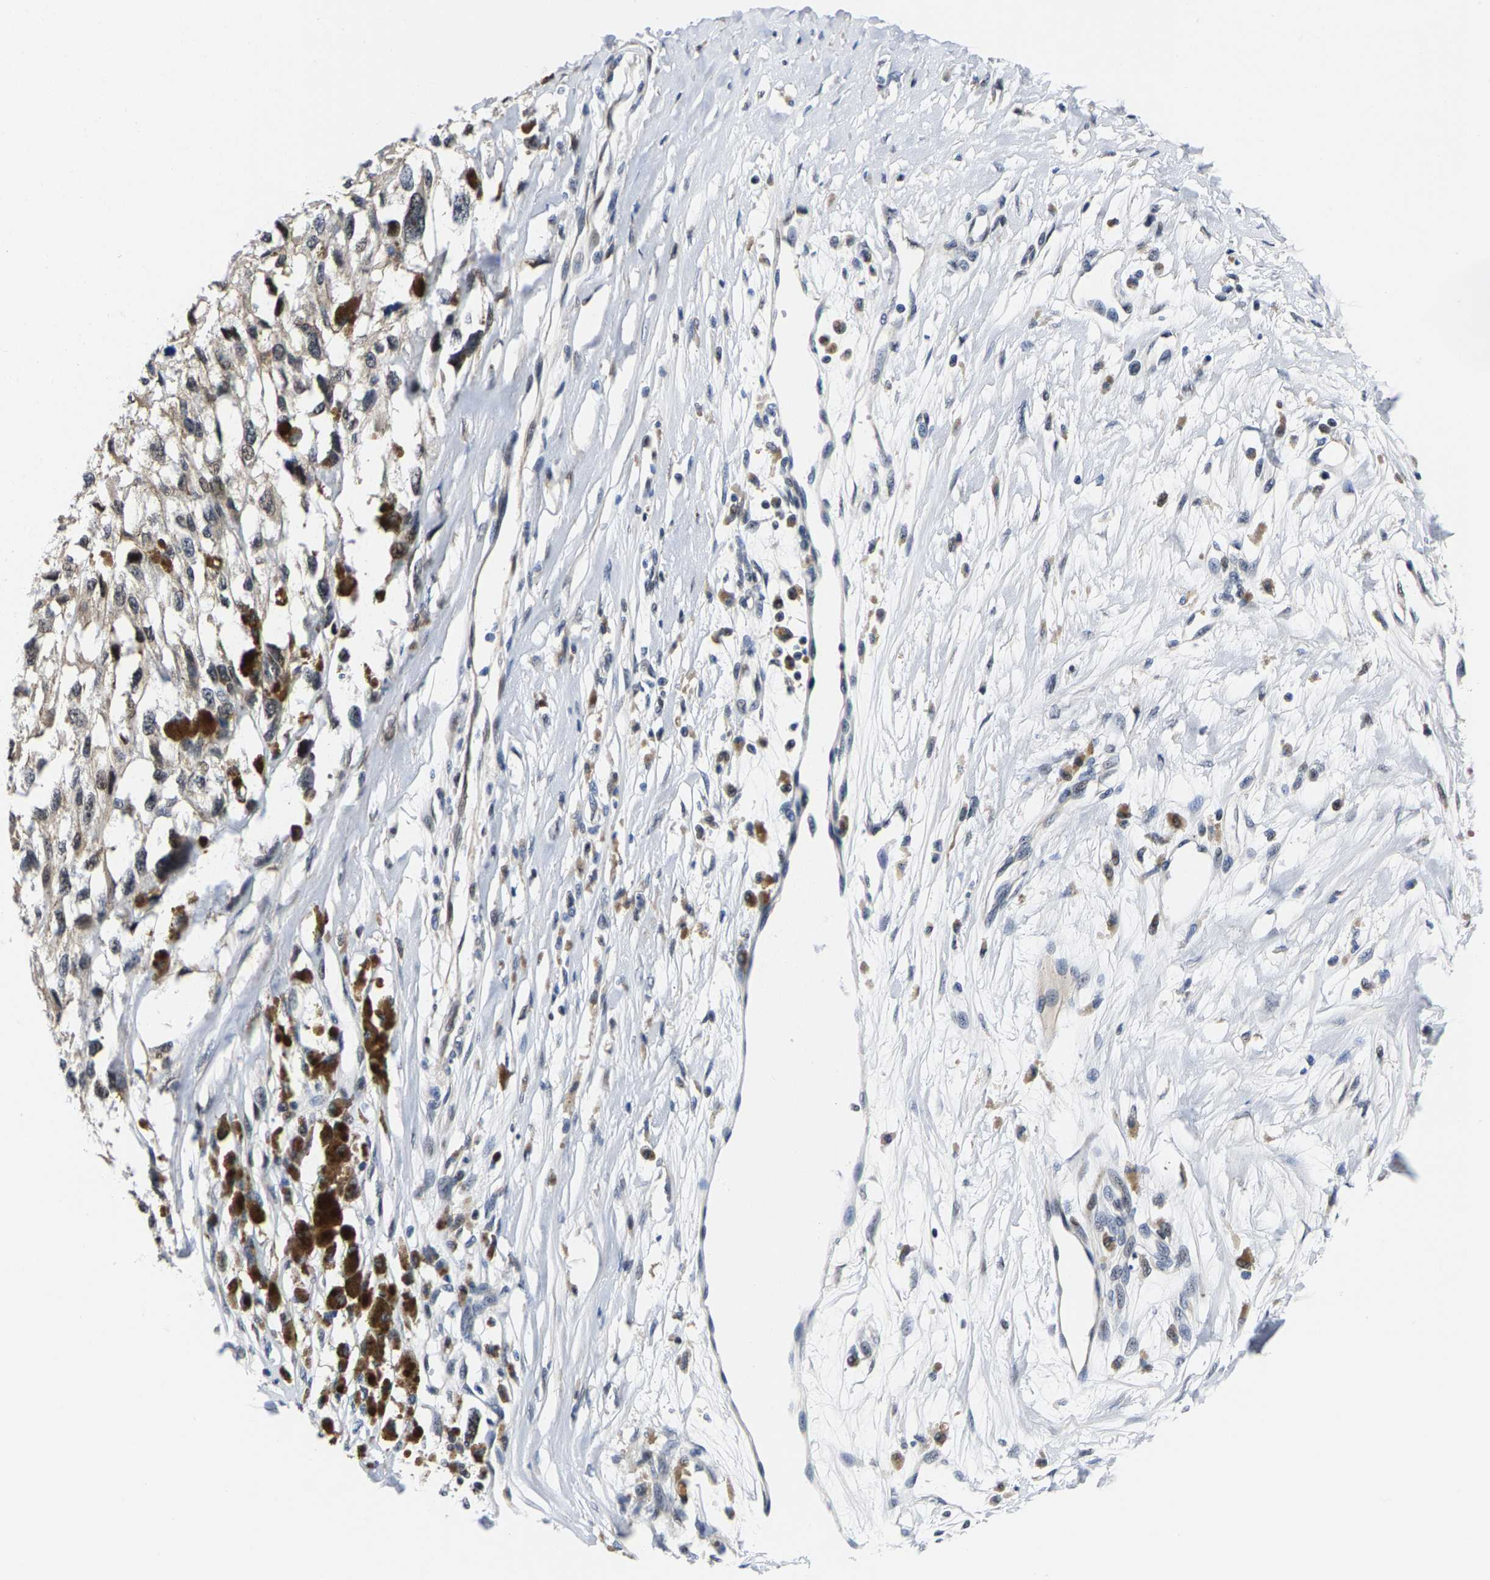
{"staining": {"intensity": "negative", "quantity": "none", "location": "none"}, "tissue": "melanoma", "cell_type": "Tumor cells", "image_type": "cancer", "snomed": [{"axis": "morphology", "description": "Malignant melanoma, Metastatic site"}, {"axis": "topography", "description": "Lymph node"}], "caption": "High magnification brightfield microscopy of melanoma stained with DAB (brown) and counterstained with hematoxylin (blue): tumor cells show no significant staining.", "gene": "GTPBP10", "patient": {"sex": "male", "age": 59}}